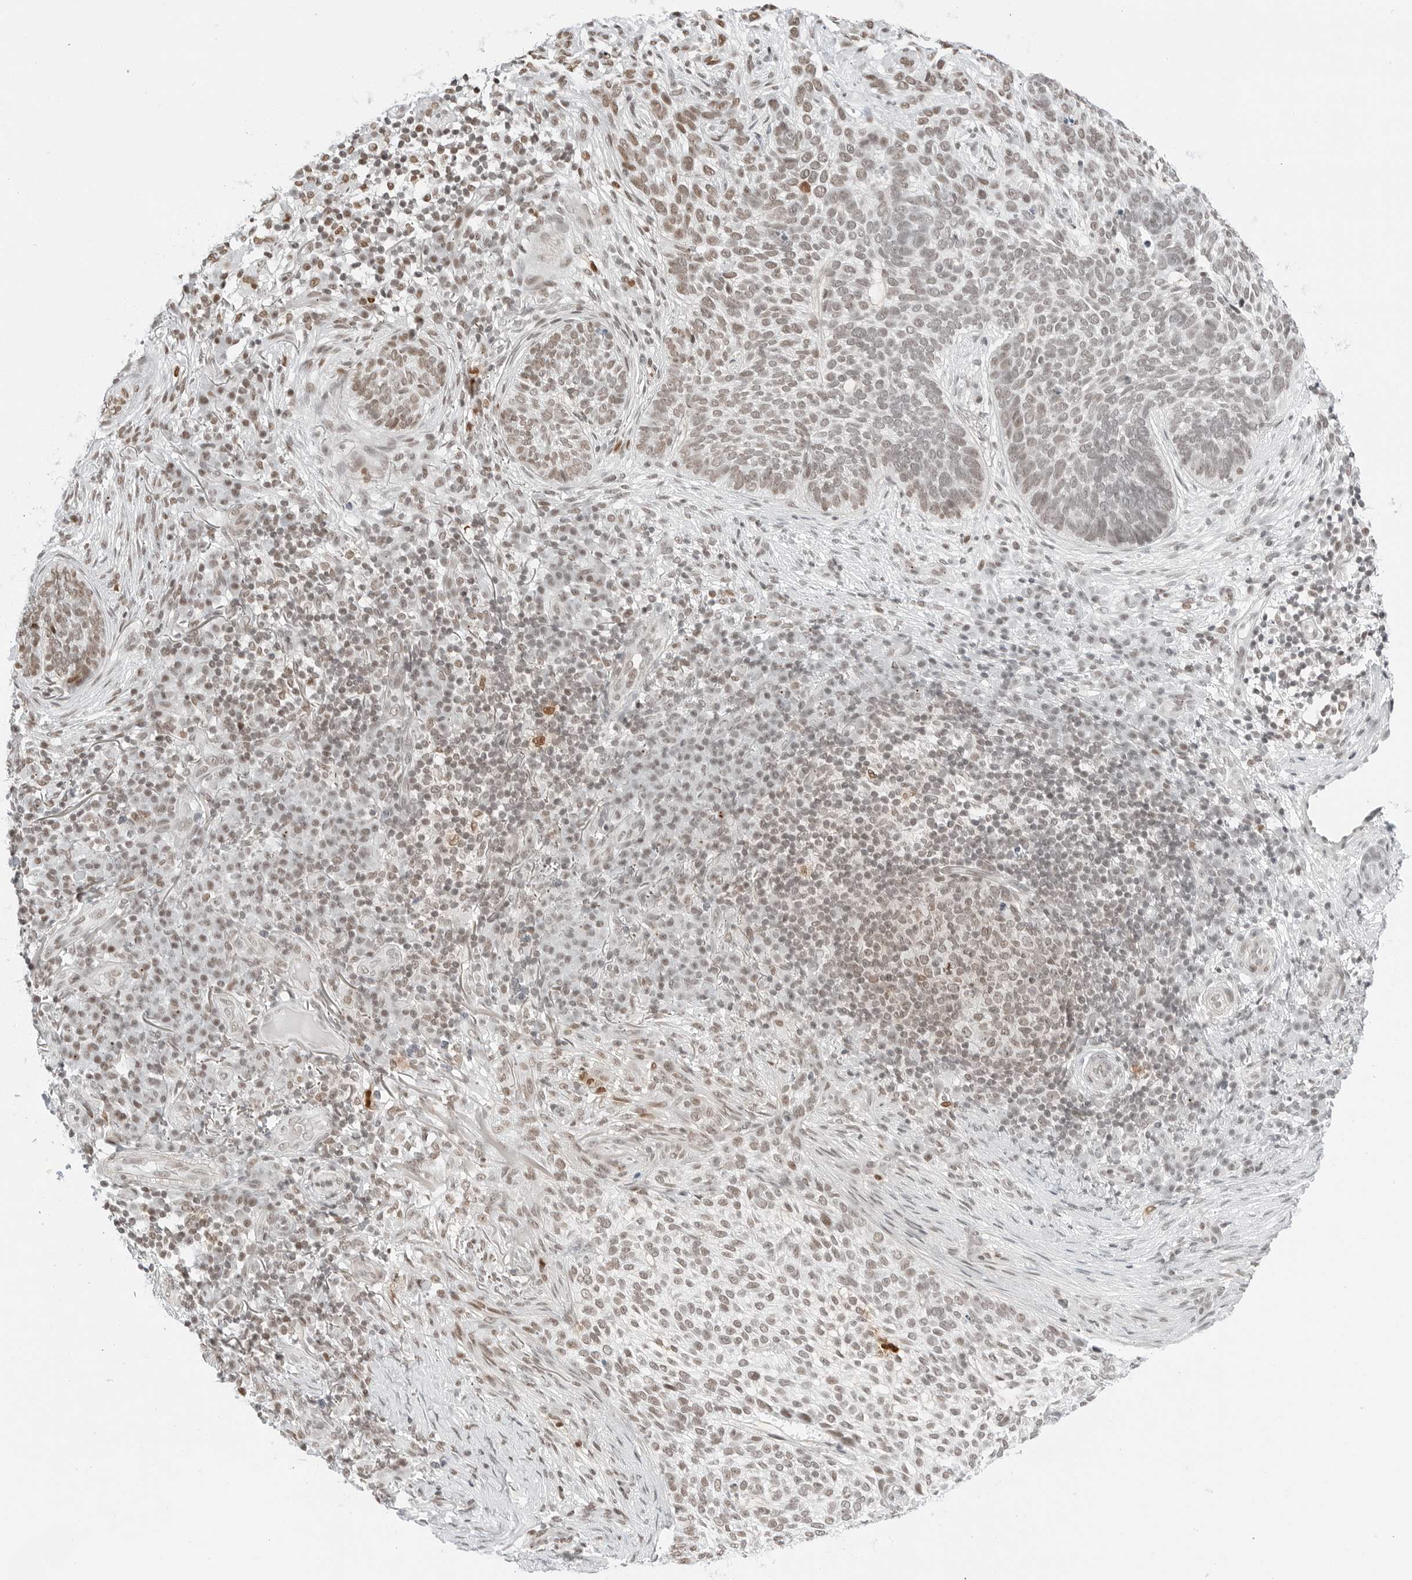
{"staining": {"intensity": "weak", "quantity": ">75%", "location": "nuclear"}, "tissue": "skin cancer", "cell_type": "Tumor cells", "image_type": "cancer", "snomed": [{"axis": "morphology", "description": "Basal cell carcinoma"}, {"axis": "topography", "description": "Skin"}], "caption": "Skin basal cell carcinoma tissue displays weak nuclear staining in about >75% of tumor cells", "gene": "CRTC2", "patient": {"sex": "female", "age": 64}}